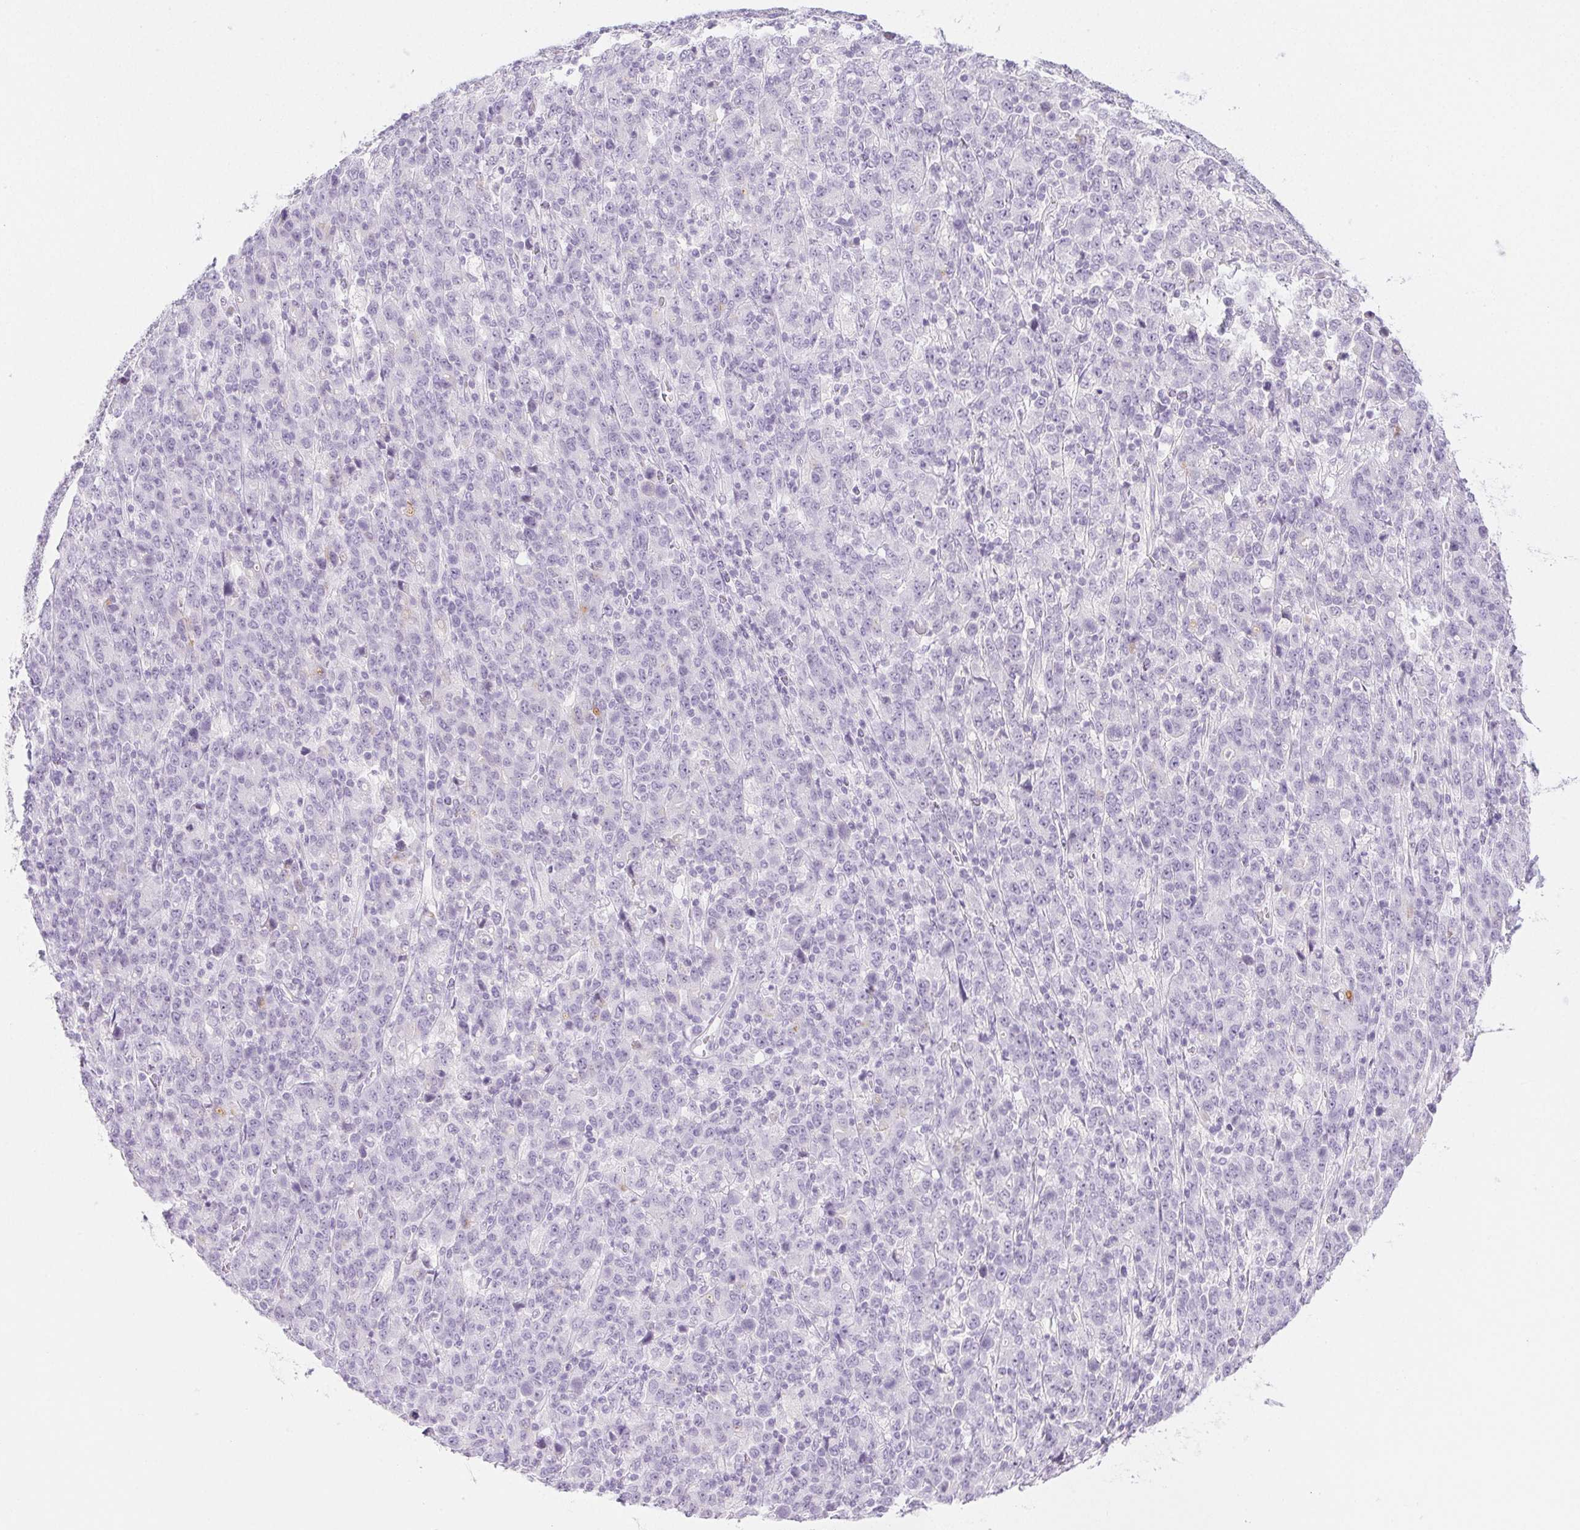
{"staining": {"intensity": "negative", "quantity": "none", "location": "none"}, "tissue": "stomach cancer", "cell_type": "Tumor cells", "image_type": "cancer", "snomed": [{"axis": "morphology", "description": "Adenocarcinoma, NOS"}, {"axis": "topography", "description": "Stomach, upper"}], "caption": "Tumor cells show no significant protein positivity in stomach adenocarcinoma.", "gene": "PI3", "patient": {"sex": "male", "age": 69}}